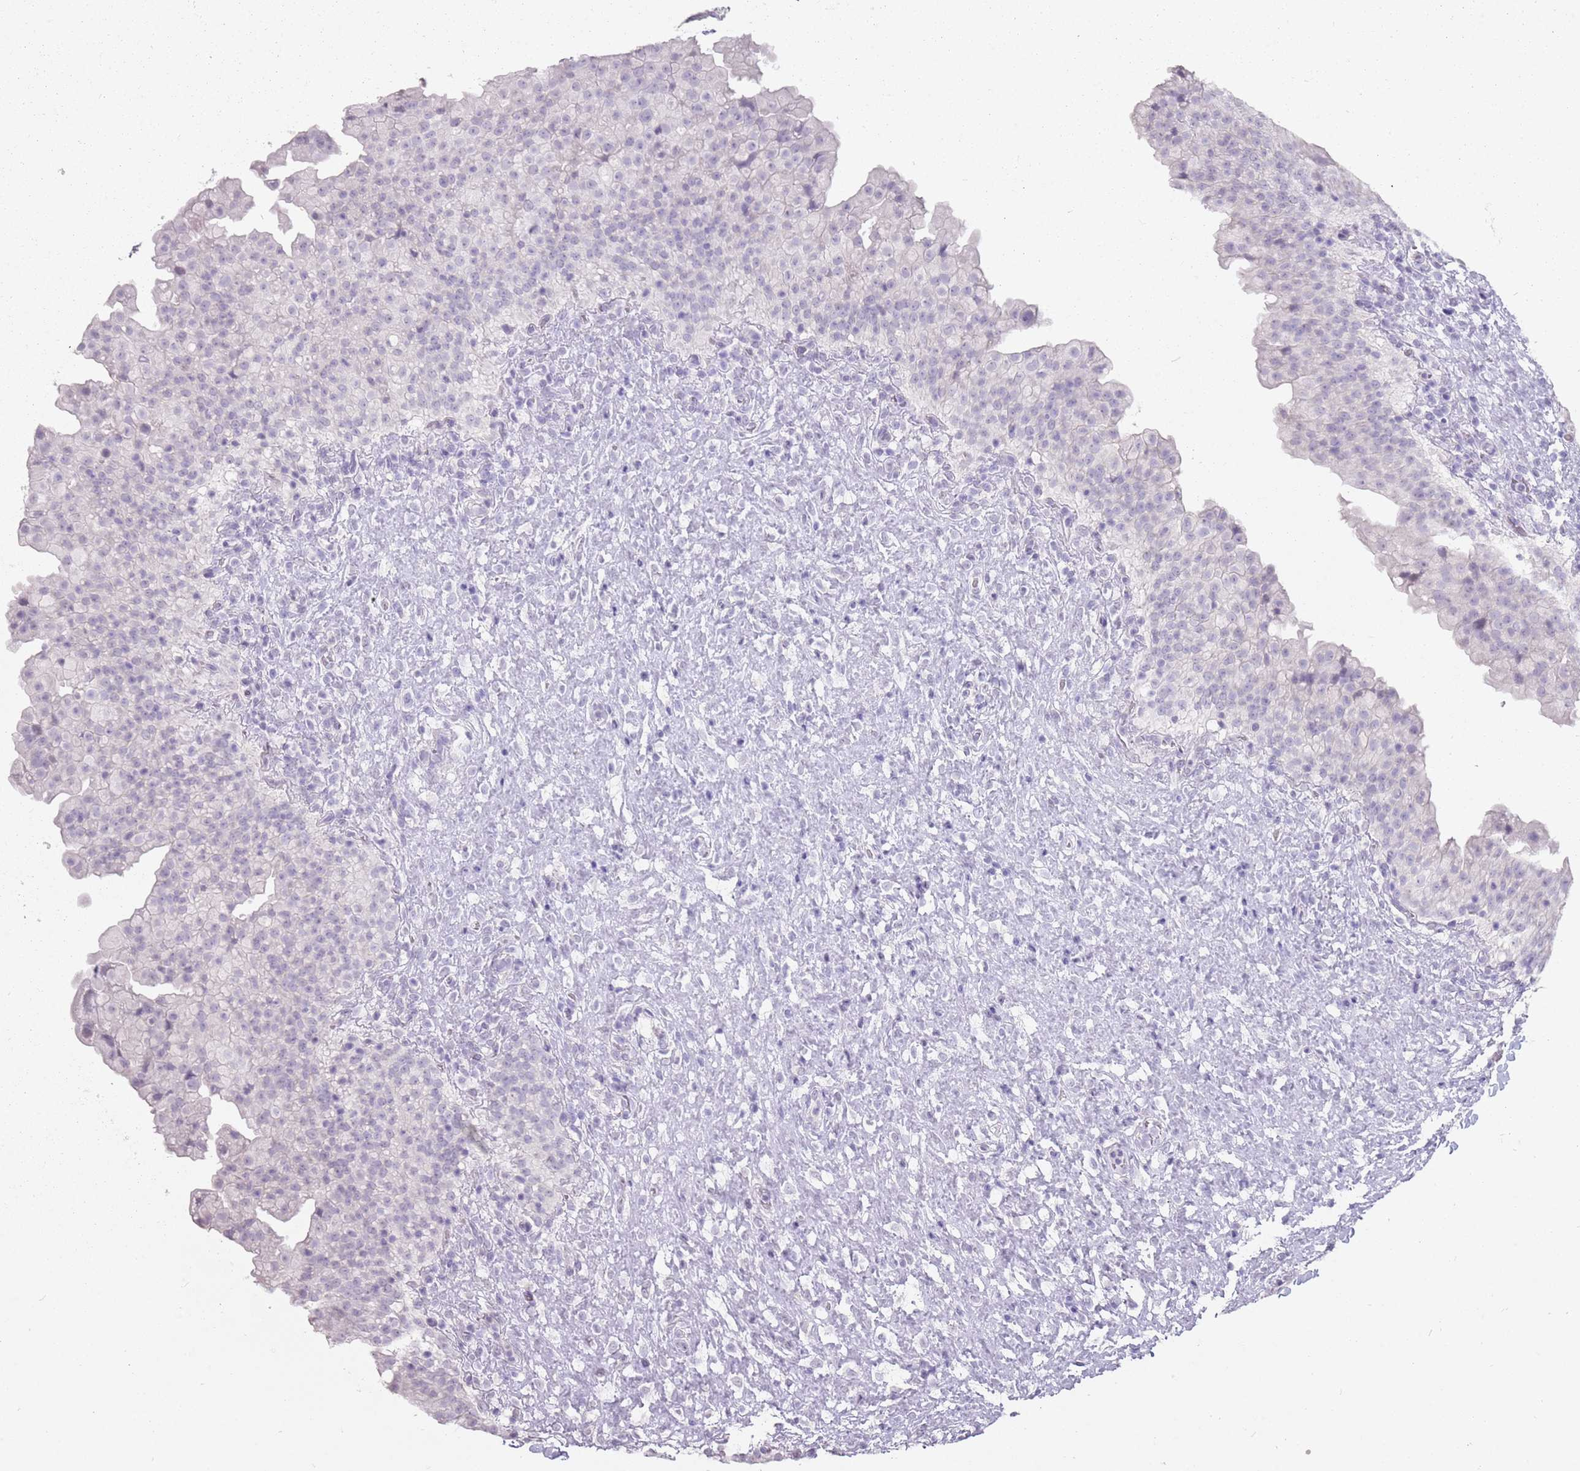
{"staining": {"intensity": "negative", "quantity": "none", "location": "none"}, "tissue": "urinary bladder", "cell_type": "Urothelial cells", "image_type": "normal", "snomed": [{"axis": "morphology", "description": "Normal tissue, NOS"}, {"axis": "topography", "description": "Urinary bladder"}], "caption": "An image of urinary bladder stained for a protein exhibits no brown staining in urothelial cells.", "gene": "DDX4", "patient": {"sex": "female", "age": 27}}